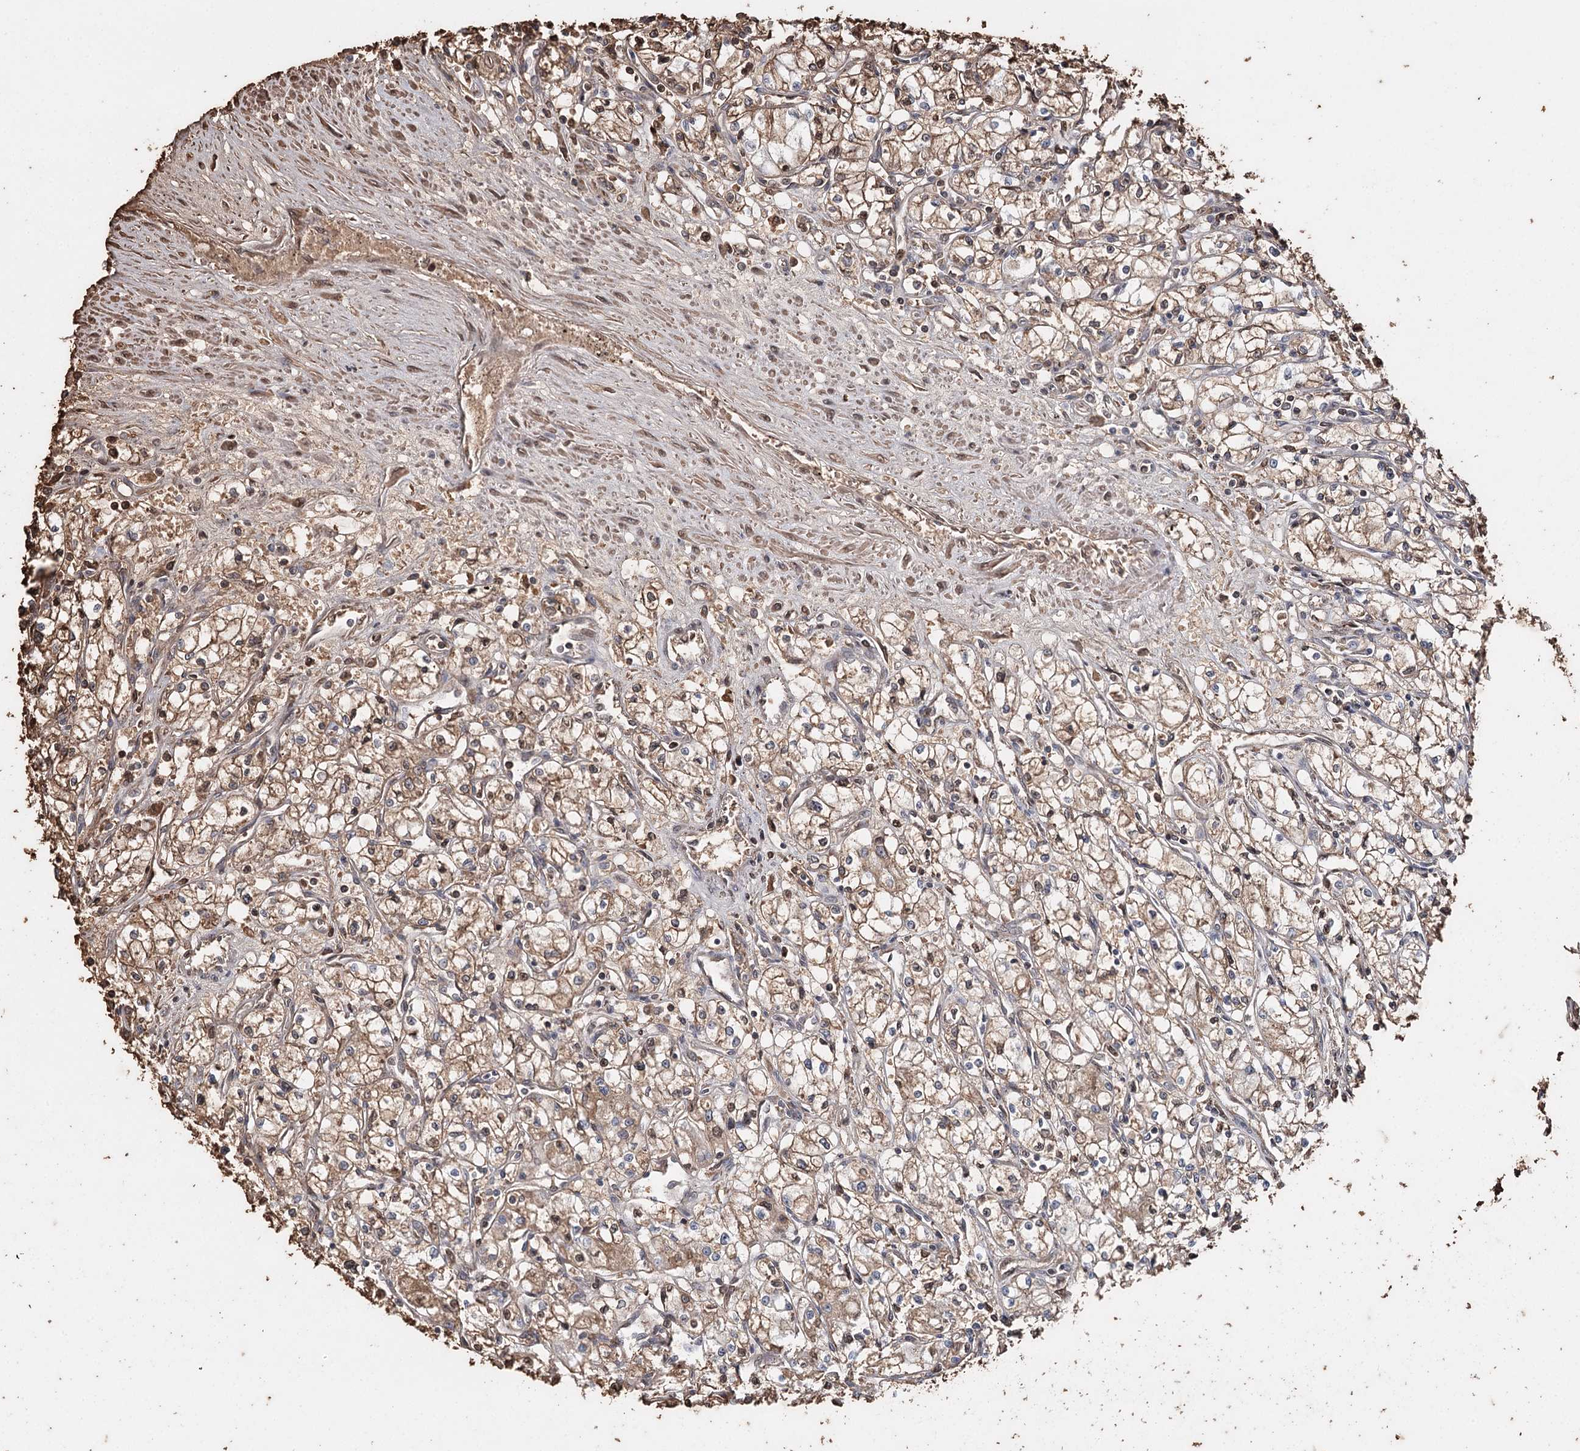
{"staining": {"intensity": "moderate", "quantity": ">75%", "location": "cytoplasmic/membranous"}, "tissue": "renal cancer", "cell_type": "Tumor cells", "image_type": "cancer", "snomed": [{"axis": "morphology", "description": "Adenocarcinoma, NOS"}, {"axis": "topography", "description": "Kidney"}], "caption": "The histopathology image exhibits immunohistochemical staining of renal cancer (adenocarcinoma). There is moderate cytoplasmic/membranous expression is identified in about >75% of tumor cells. (Brightfield microscopy of DAB IHC at high magnification).", "gene": "SYVN1", "patient": {"sex": "male", "age": 59}}